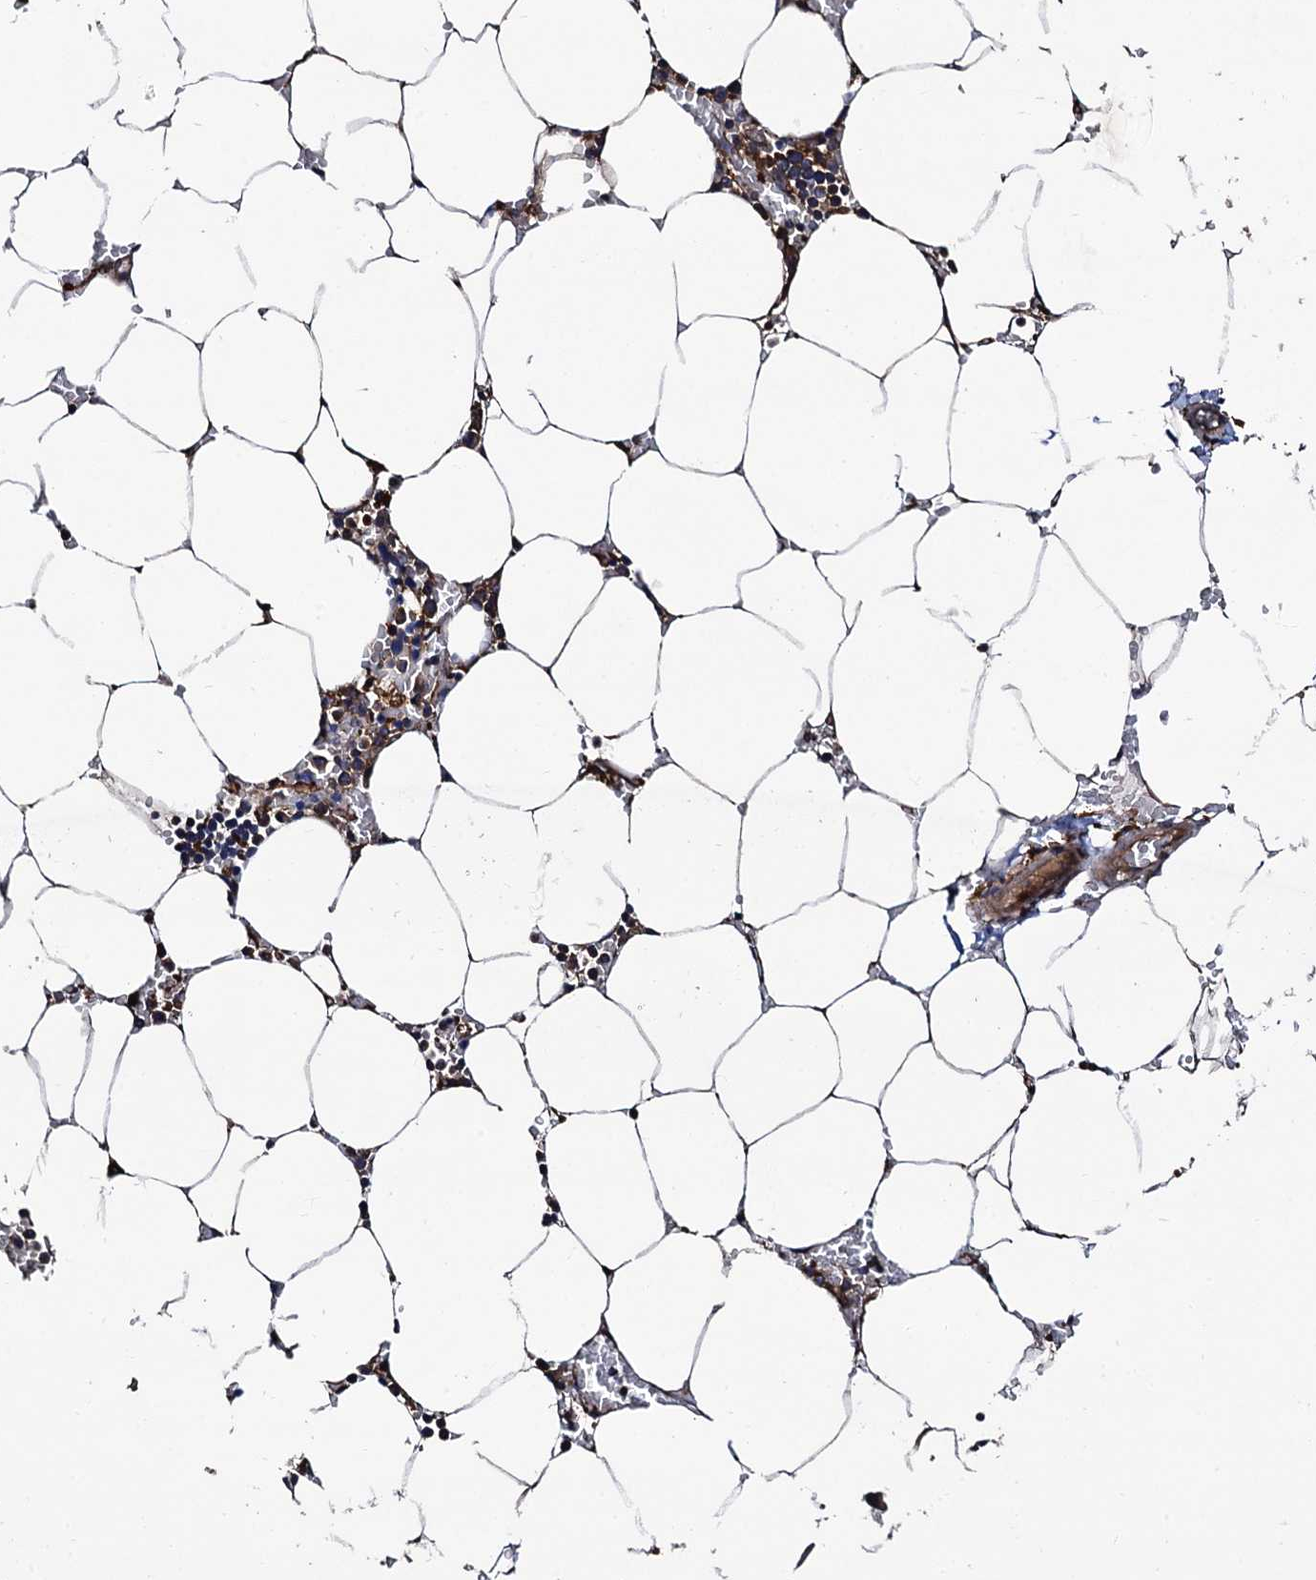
{"staining": {"intensity": "moderate", "quantity": "25%-75%", "location": "cytoplasmic/membranous"}, "tissue": "bone marrow", "cell_type": "Hematopoietic cells", "image_type": "normal", "snomed": [{"axis": "morphology", "description": "Normal tissue, NOS"}, {"axis": "topography", "description": "Bone marrow"}], "caption": "A micrograph of bone marrow stained for a protein reveals moderate cytoplasmic/membranous brown staining in hematopoietic cells. The staining was performed using DAB to visualize the protein expression in brown, while the nuclei were stained in blue with hematoxylin (Magnification: 20x).", "gene": "VPS35", "patient": {"sex": "male", "age": 70}}